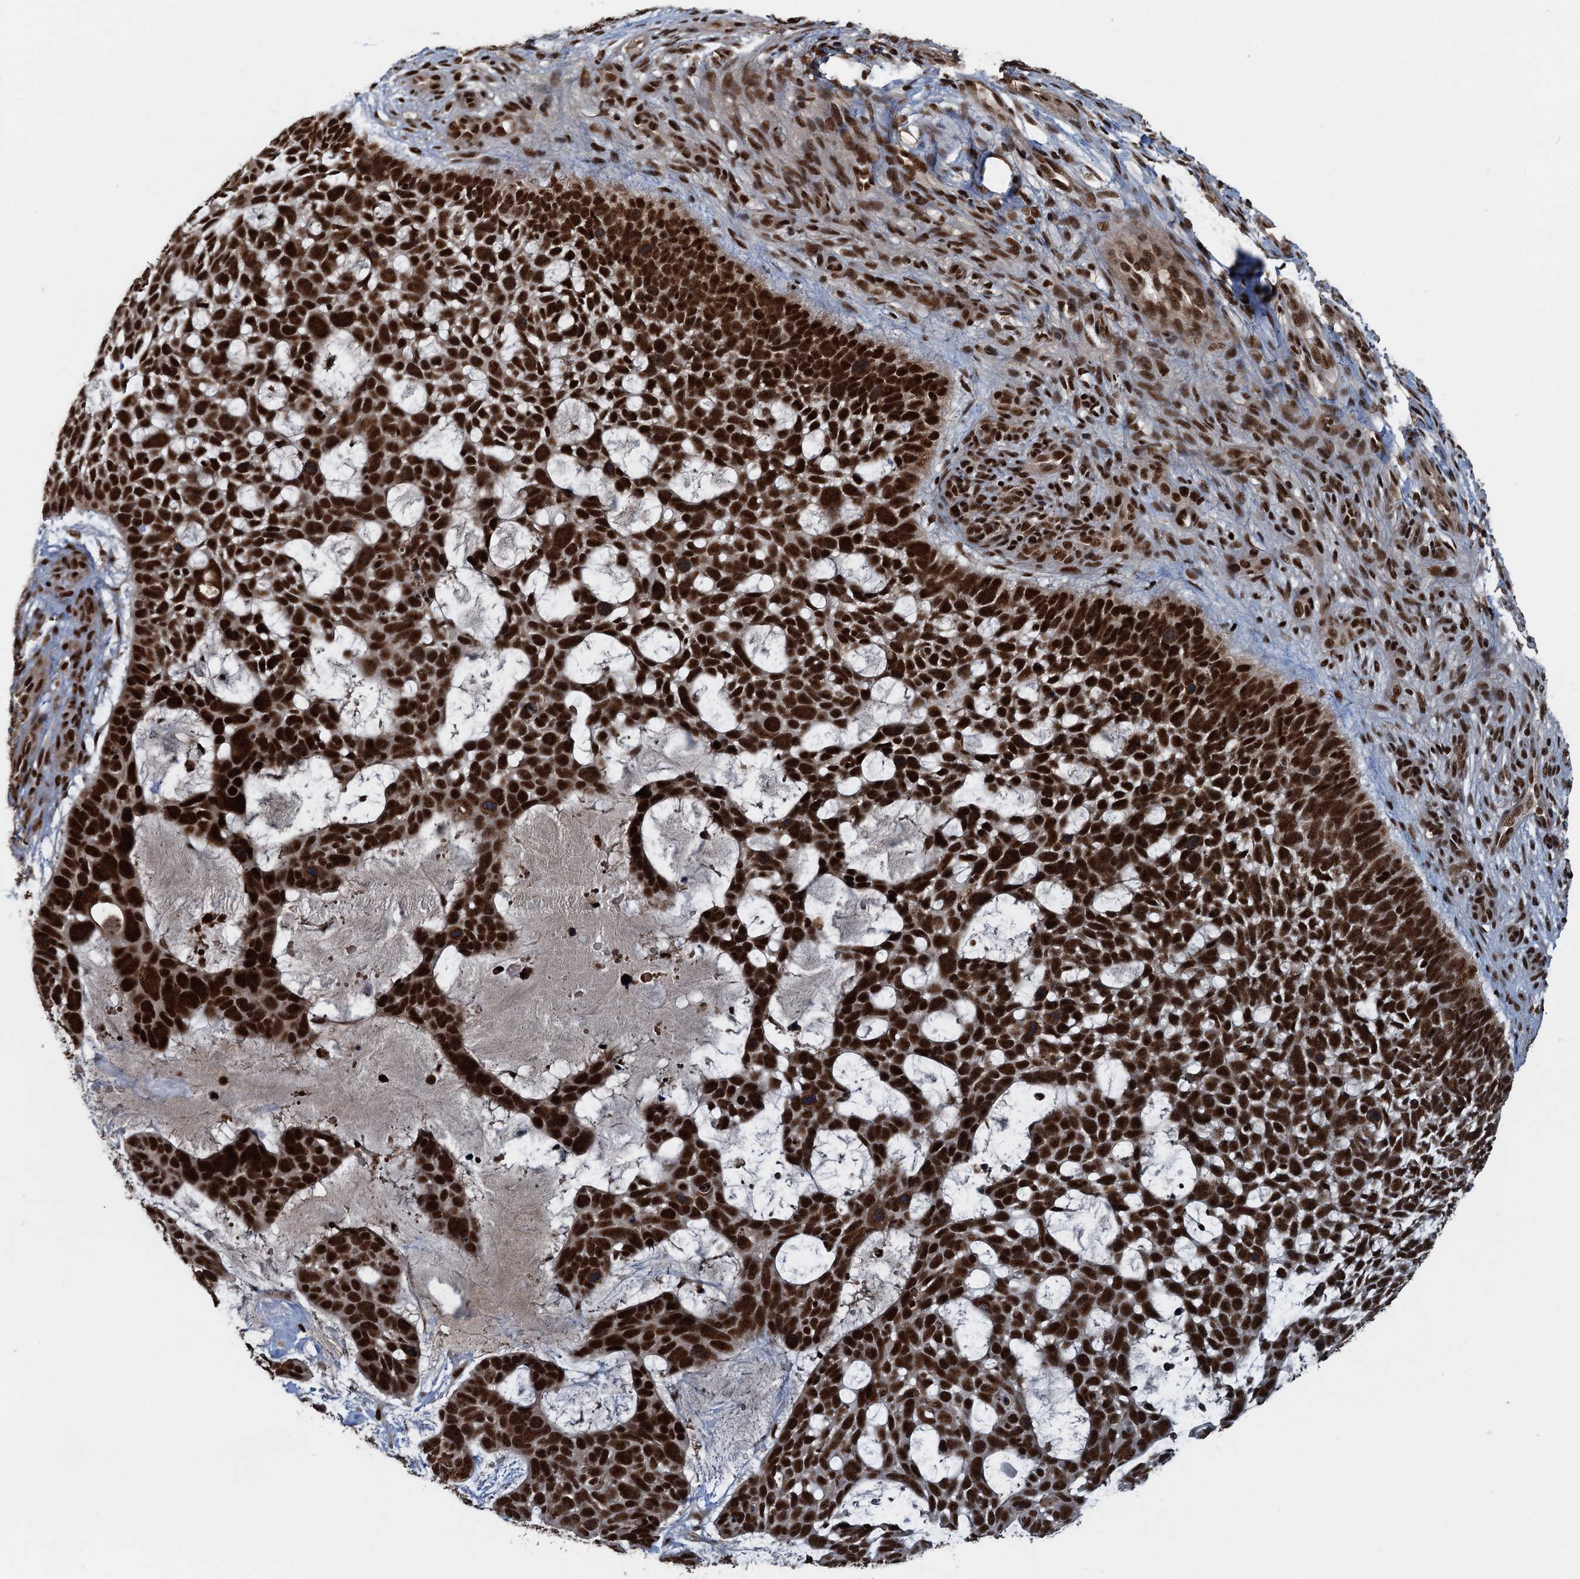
{"staining": {"intensity": "strong", "quantity": ">75%", "location": "nuclear"}, "tissue": "skin cancer", "cell_type": "Tumor cells", "image_type": "cancer", "snomed": [{"axis": "morphology", "description": "Basal cell carcinoma"}, {"axis": "topography", "description": "Skin"}], "caption": "A brown stain shows strong nuclear staining of a protein in human skin cancer (basal cell carcinoma) tumor cells.", "gene": "ZC3H18", "patient": {"sex": "male", "age": 88}}